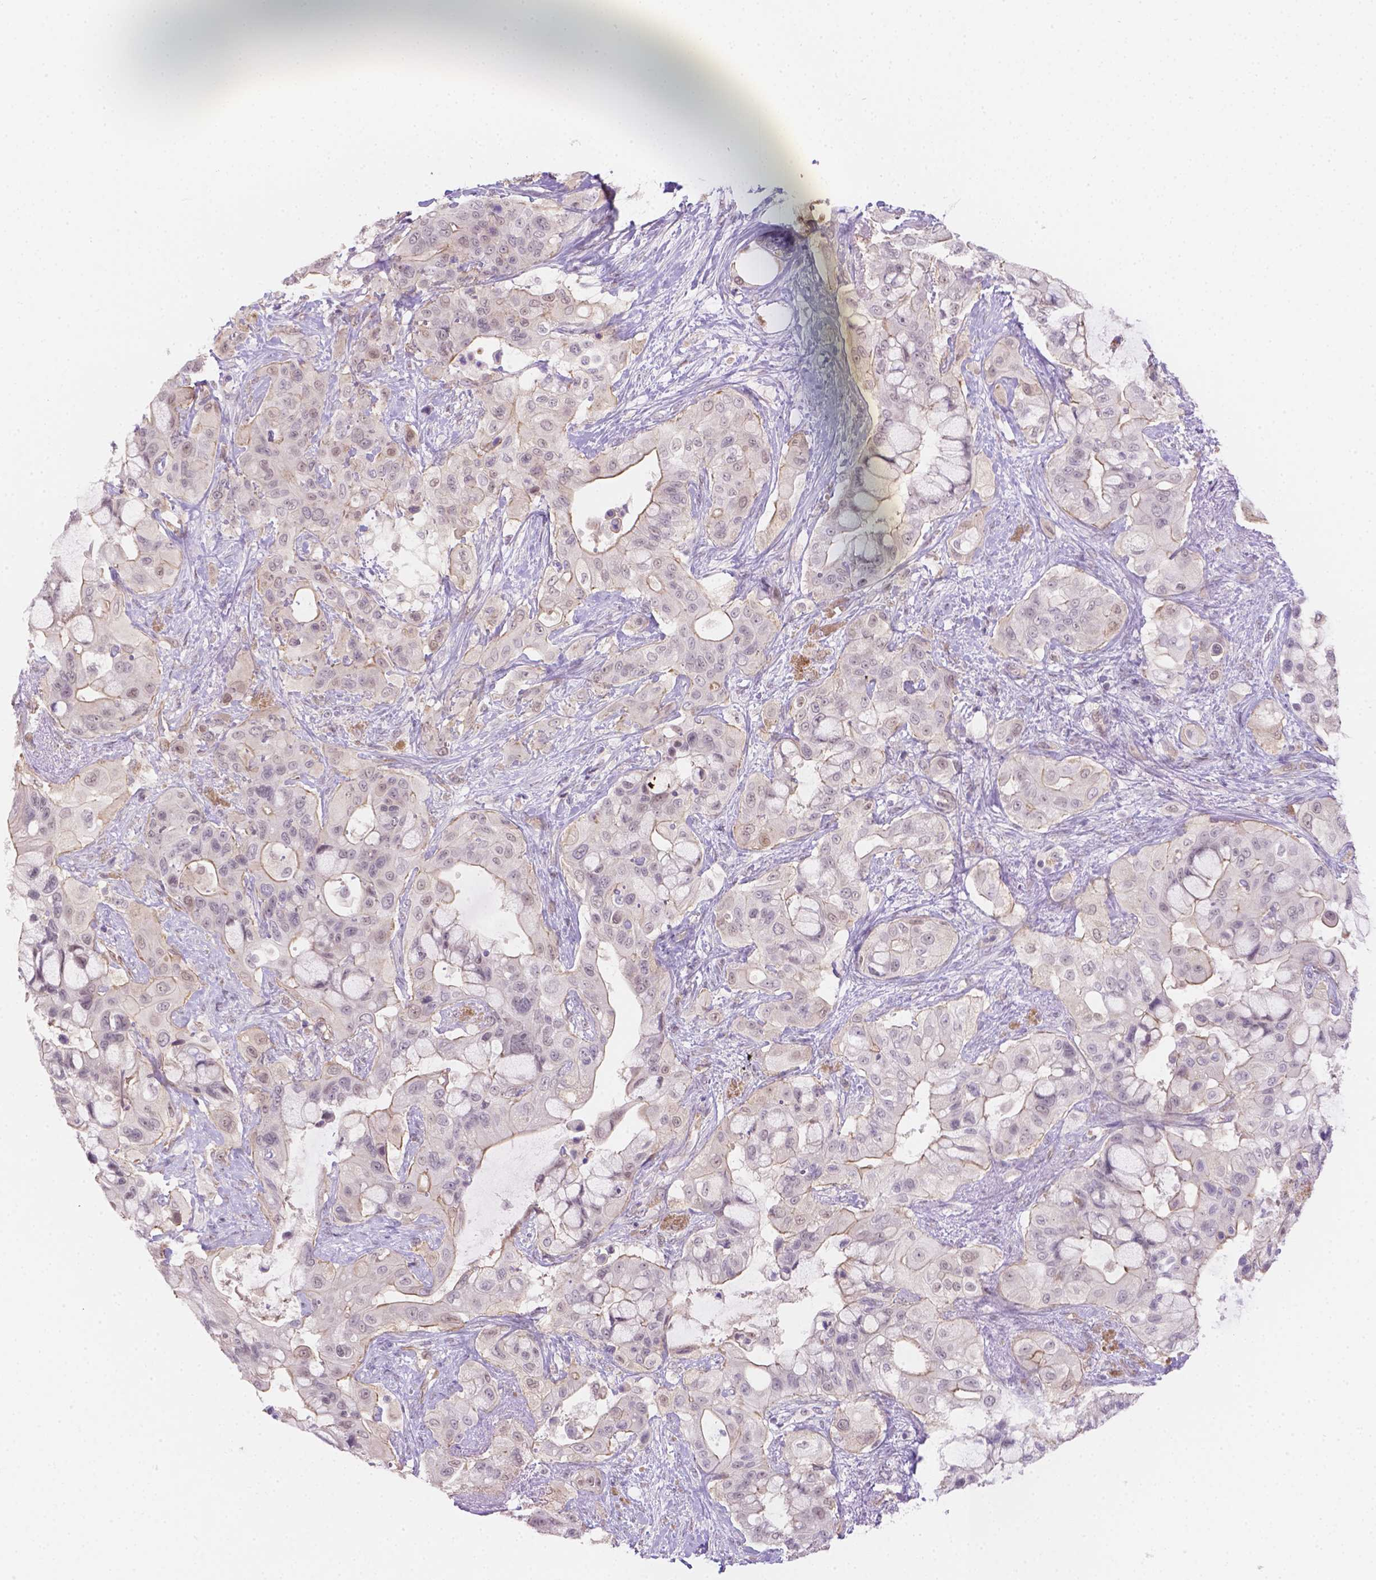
{"staining": {"intensity": "negative", "quantity": "none", "location": "none"}, "tissue": "pancreatic cancer", "cell_type": "Tumor cells", "image_type": "cancer", "snomed": [{"axis": "morphology", "description": "Adenocarcinoma, NOS"}, {"axis": "topography", "description": "Pancreas"}], "caption": "The immunohistochemistry (IHC) micrograph has no significant positivity in tumor cells of pancreatic cancer (adenocarcinoma) tissue. The staining is performed using DAB (3,3'-diaminobenzidine) brown chromogen with nuclei counter-stained in using hematoxylin.", "gene": "NXPE2", "patient": {"sex": "male", "age": 71}}